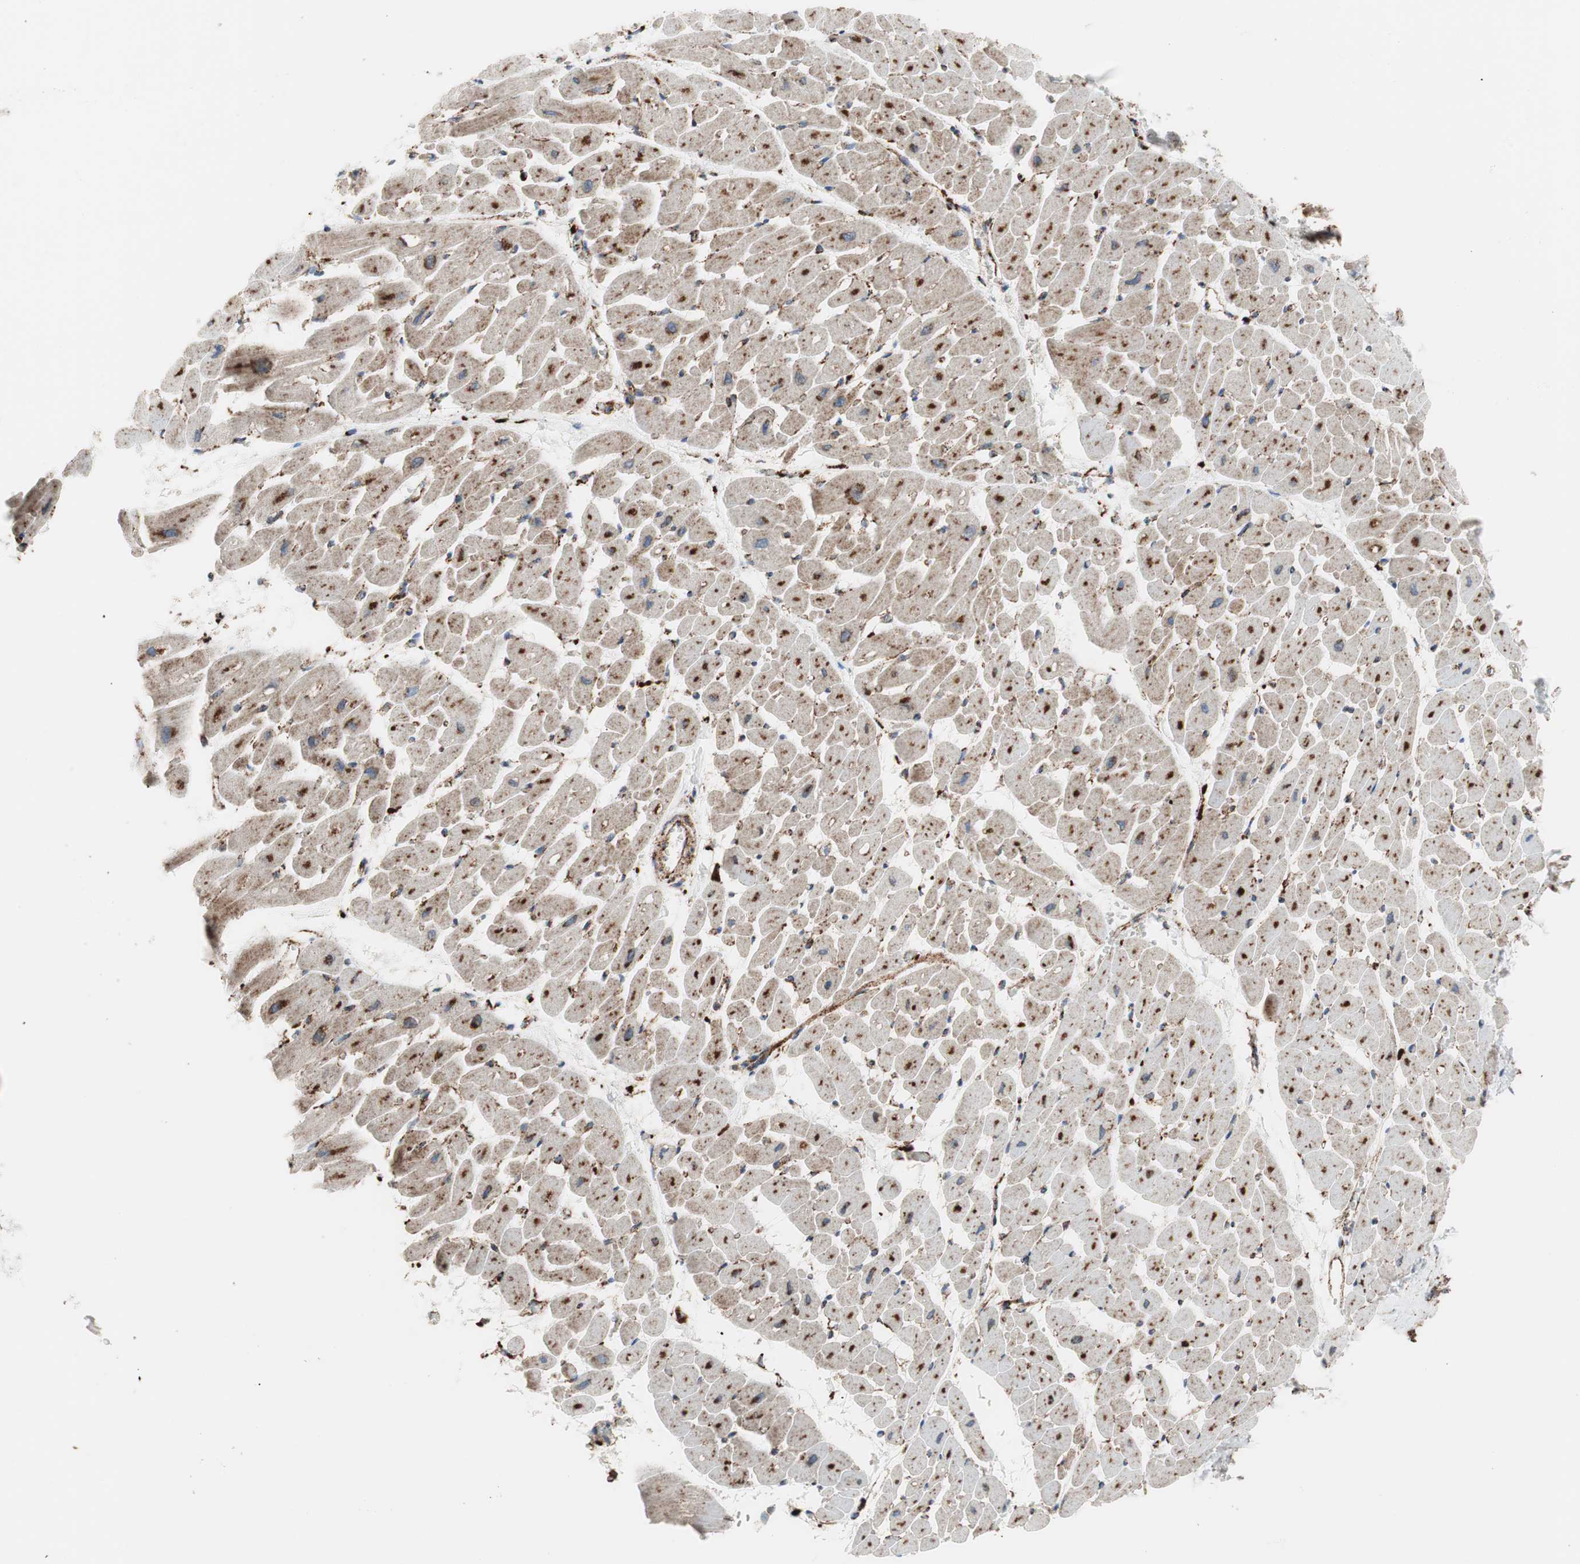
{"staining": {"intensity": "strong", "quantity": ">75%", "location": "cytoplasmic/membranous"}, "tissue": "heart muscle", "cell_type": "Cardiomyocytes", "image_type": "normal", "snomed": [{"axis": "morphology", "description": "Normal tissue, NOS"}, {"axis": "topography", "description": "Heart"}], "caption": "Protein positivity by immunohistochemistry (IHC) displays strong cytoplasmic/membranous positivity in about >75% of cardiomyocytes in unremarkable heart muscle.", "gene": "LAMP1", "patient": {"sex": "male", "age": 45}}